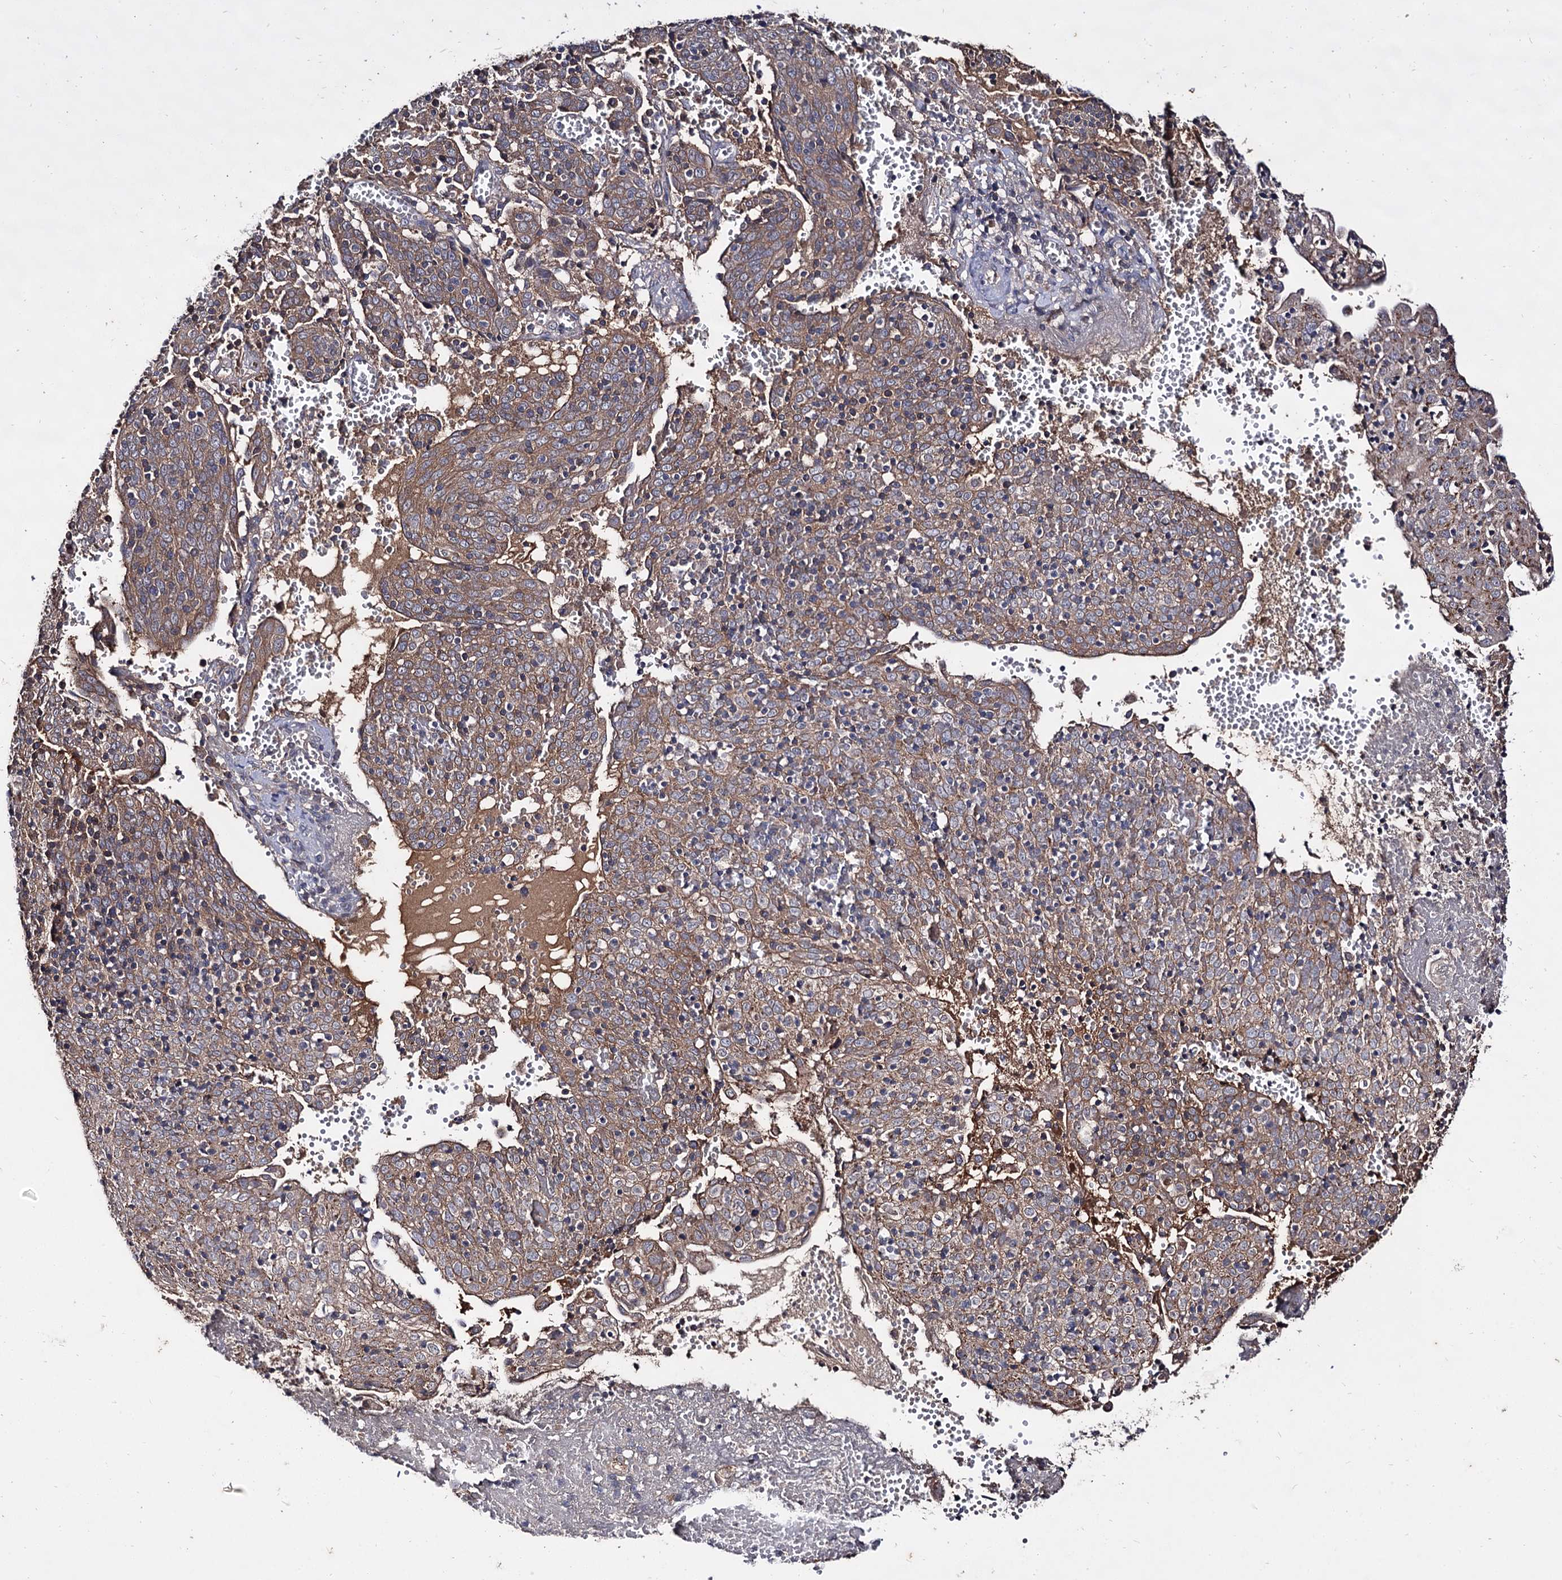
{"staining": {"intensity": "moderate", "quantity": "<25%", "location": "cytoplasmic/membranous"}, "tissue": "cervical cancer", "cell_type": "Tumor cells", "image_type": "cancer", "snomed": [{"axis": "morphology", "description": "Squamous cell carcinoma, NOS"}, {"axis": "topography", "description": "Cervix"}], "caption": "Tumor cells display low levels of moderate cytoplasmic/membranous positivity in approximately <25% of cells in human cervical squamous cell carcinoma. The staining is performed using DAB (3,3'-diaminobenzidine) brown chromogen to label protein expression. The nuclei are counter-stained blue using hematoxylin.", "gene": "ARFIP2", "patient": {"sex": "female", "age": 67}}